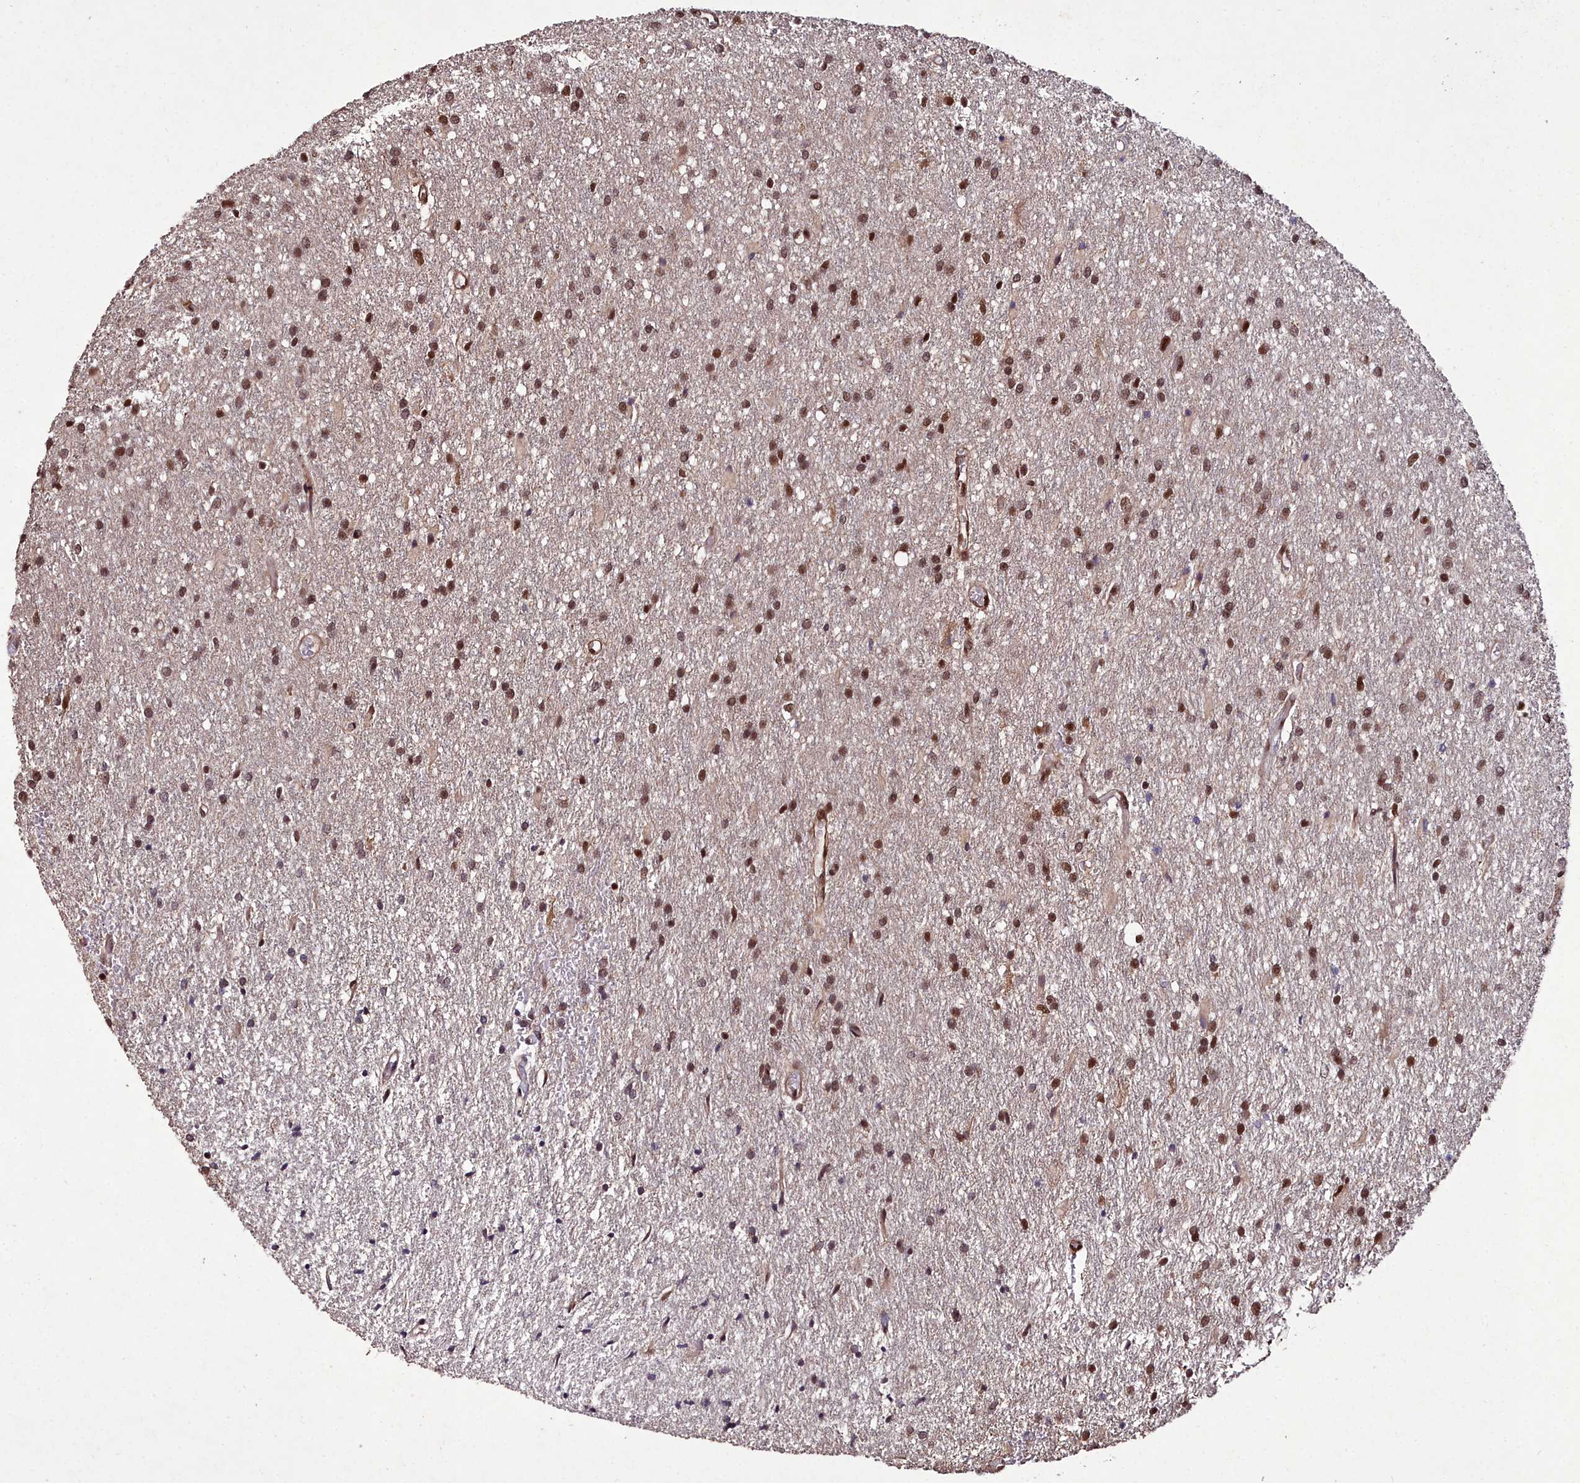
{"staining": {"intensity": "moderate", "quantity": ">75%", "location": "nuclear"}, "tissue": "glioma", "cell_type": "Tumor cells", "image_type": "cancer", "snomed": [{"axis": "morphology", "description": "Glioma, malignant, High grade"}, {"axis": "topography", "description": "Brain"}], "caption": "IHC image of neoplastic tissue: human malignant glioma (high-grade) stained using immunohistochemistry shows medium levels of moderate protein expression localized specifically in the nuclear of tumor cells, appearing as a nuclear brown color.", "gene": "CXXC1", "patient": {"sex": "female", "age": 50}}